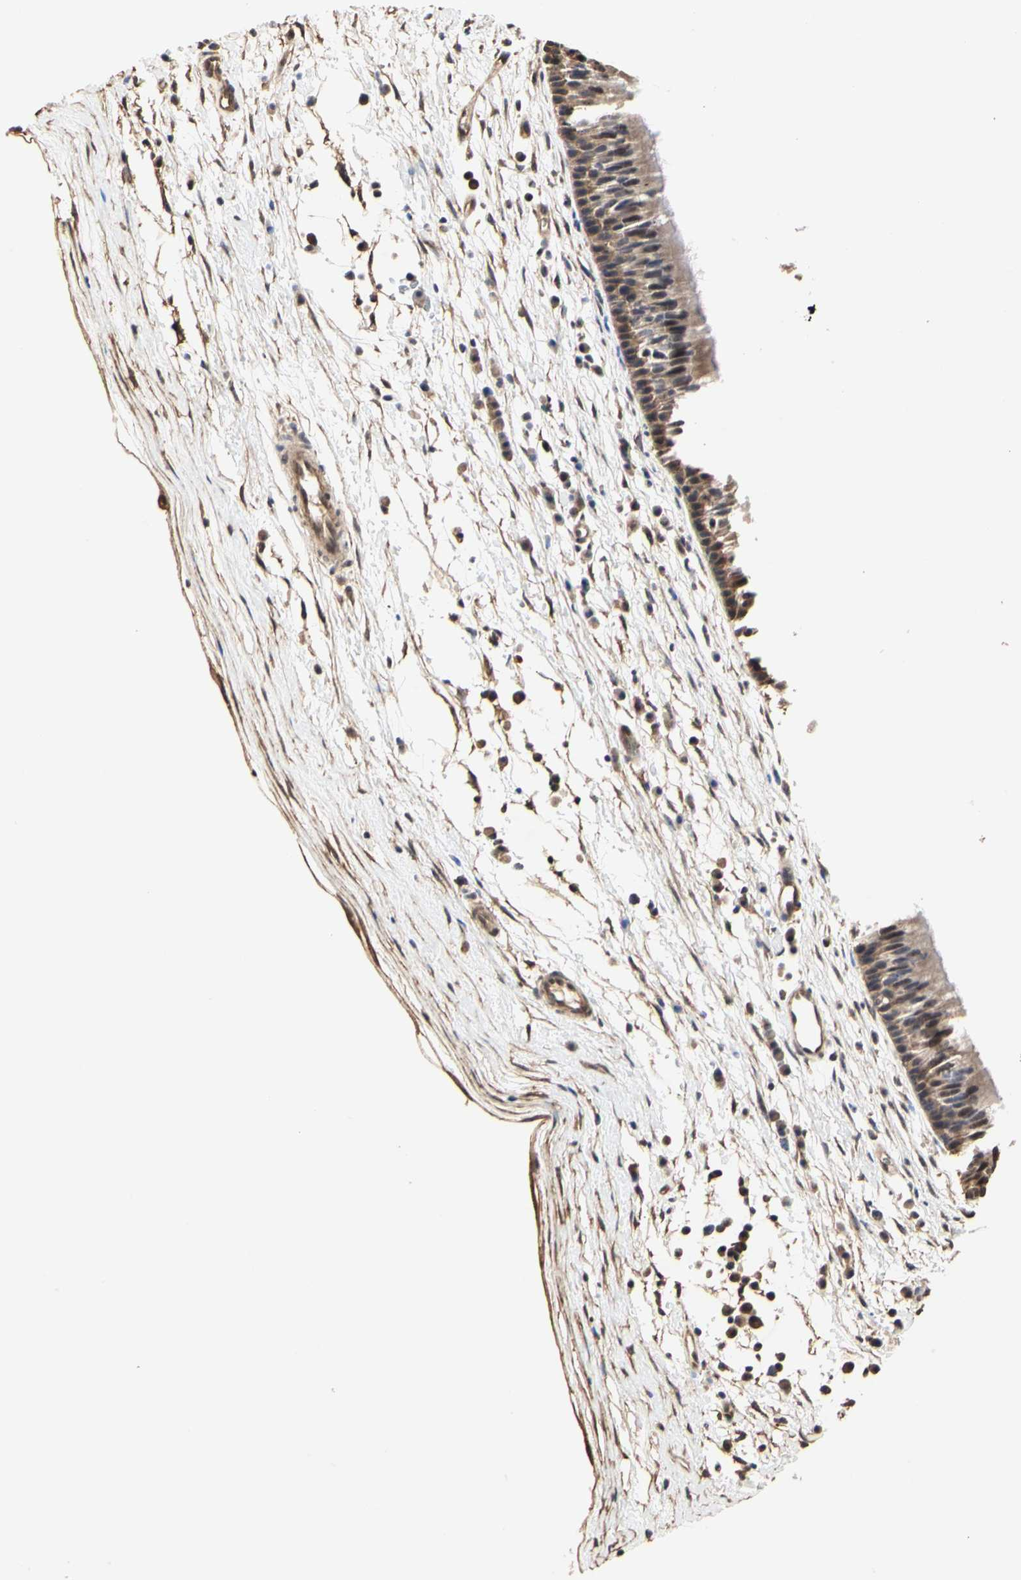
{"staining": {"intensity": "moderate", "quantity": ">75%", "location": "cytoplasmic/membranous"}, "tissue": "nasopharynx", "cell_type": "Respiratory epithelial cells", "image_type": "normal", "snomed": [{"axis": "morphology", "description": "Normal tissue, NOS"}, {"axis": "topography", "description": "Nasopharynx"}], "caption": "Human nasopharynx stained for a protein (brown) demonstrates moderate cytoplasmic/membranous positive staining in approximately >75% of respiratory epithelial cells.", "gene": "TAOK1", "patient": {"sex": "male", "age": 13}}